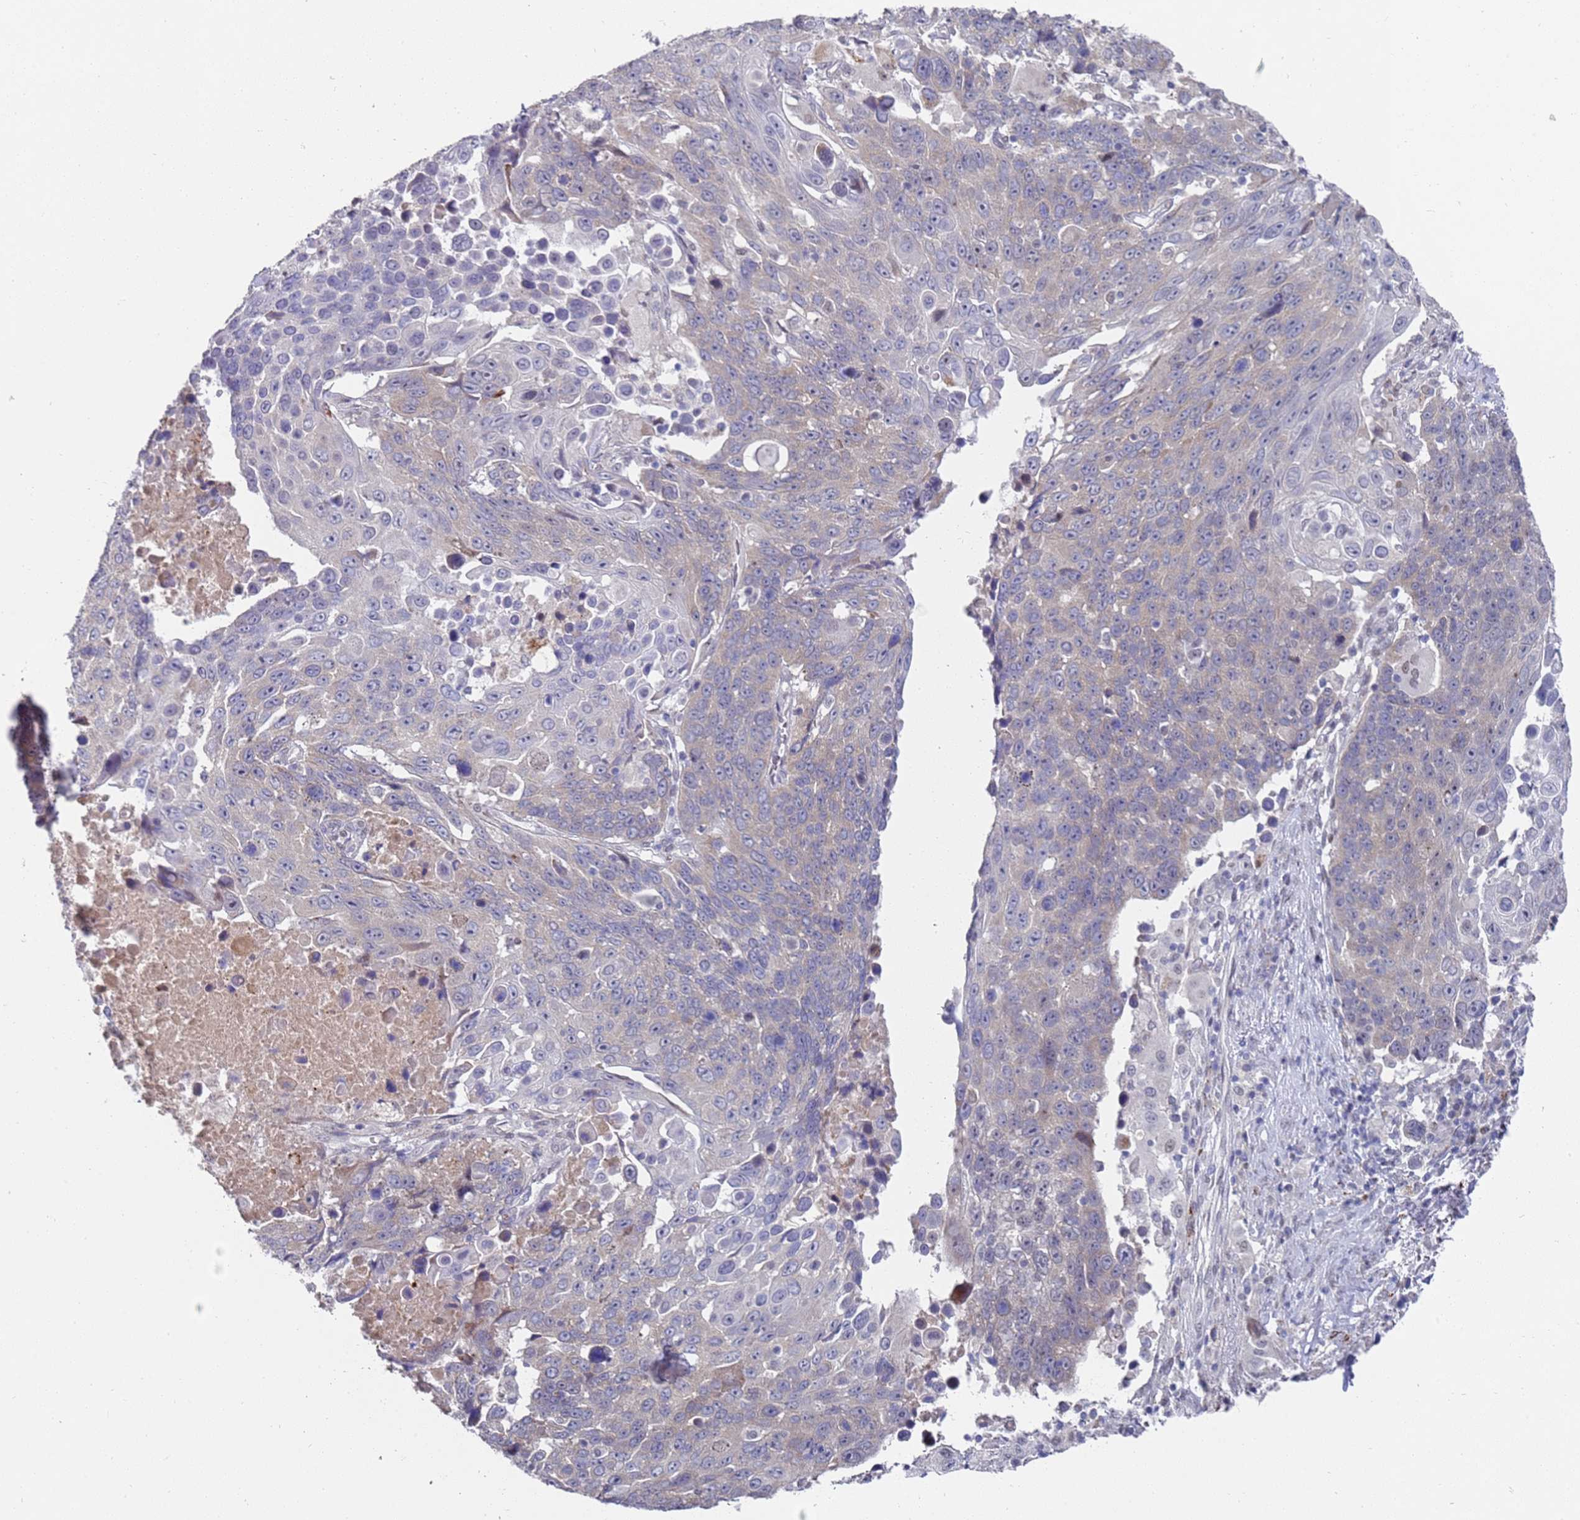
{"staining": {"intensity": "weak", "quantity": "<25%", "location": "cytoplasmic/membranous,nuclear"}, "tissue": "lung cancer", "cell_type": "Tumor cells", "image_type": "cancer", "snomed": [{"axis": "morphology", "description": "Squamous cell carcinoma, NOS"}, {"axis": "topography", "description": "Lung"}], "caption": "IHC image of neoplastic tissue: human lung cancer (squamous cell carcinoma) stained with DAB reveals no significant protein positivity in tumor cells.", "gene": "COPS6", "patient": {"sex": "male", "age": 66}}